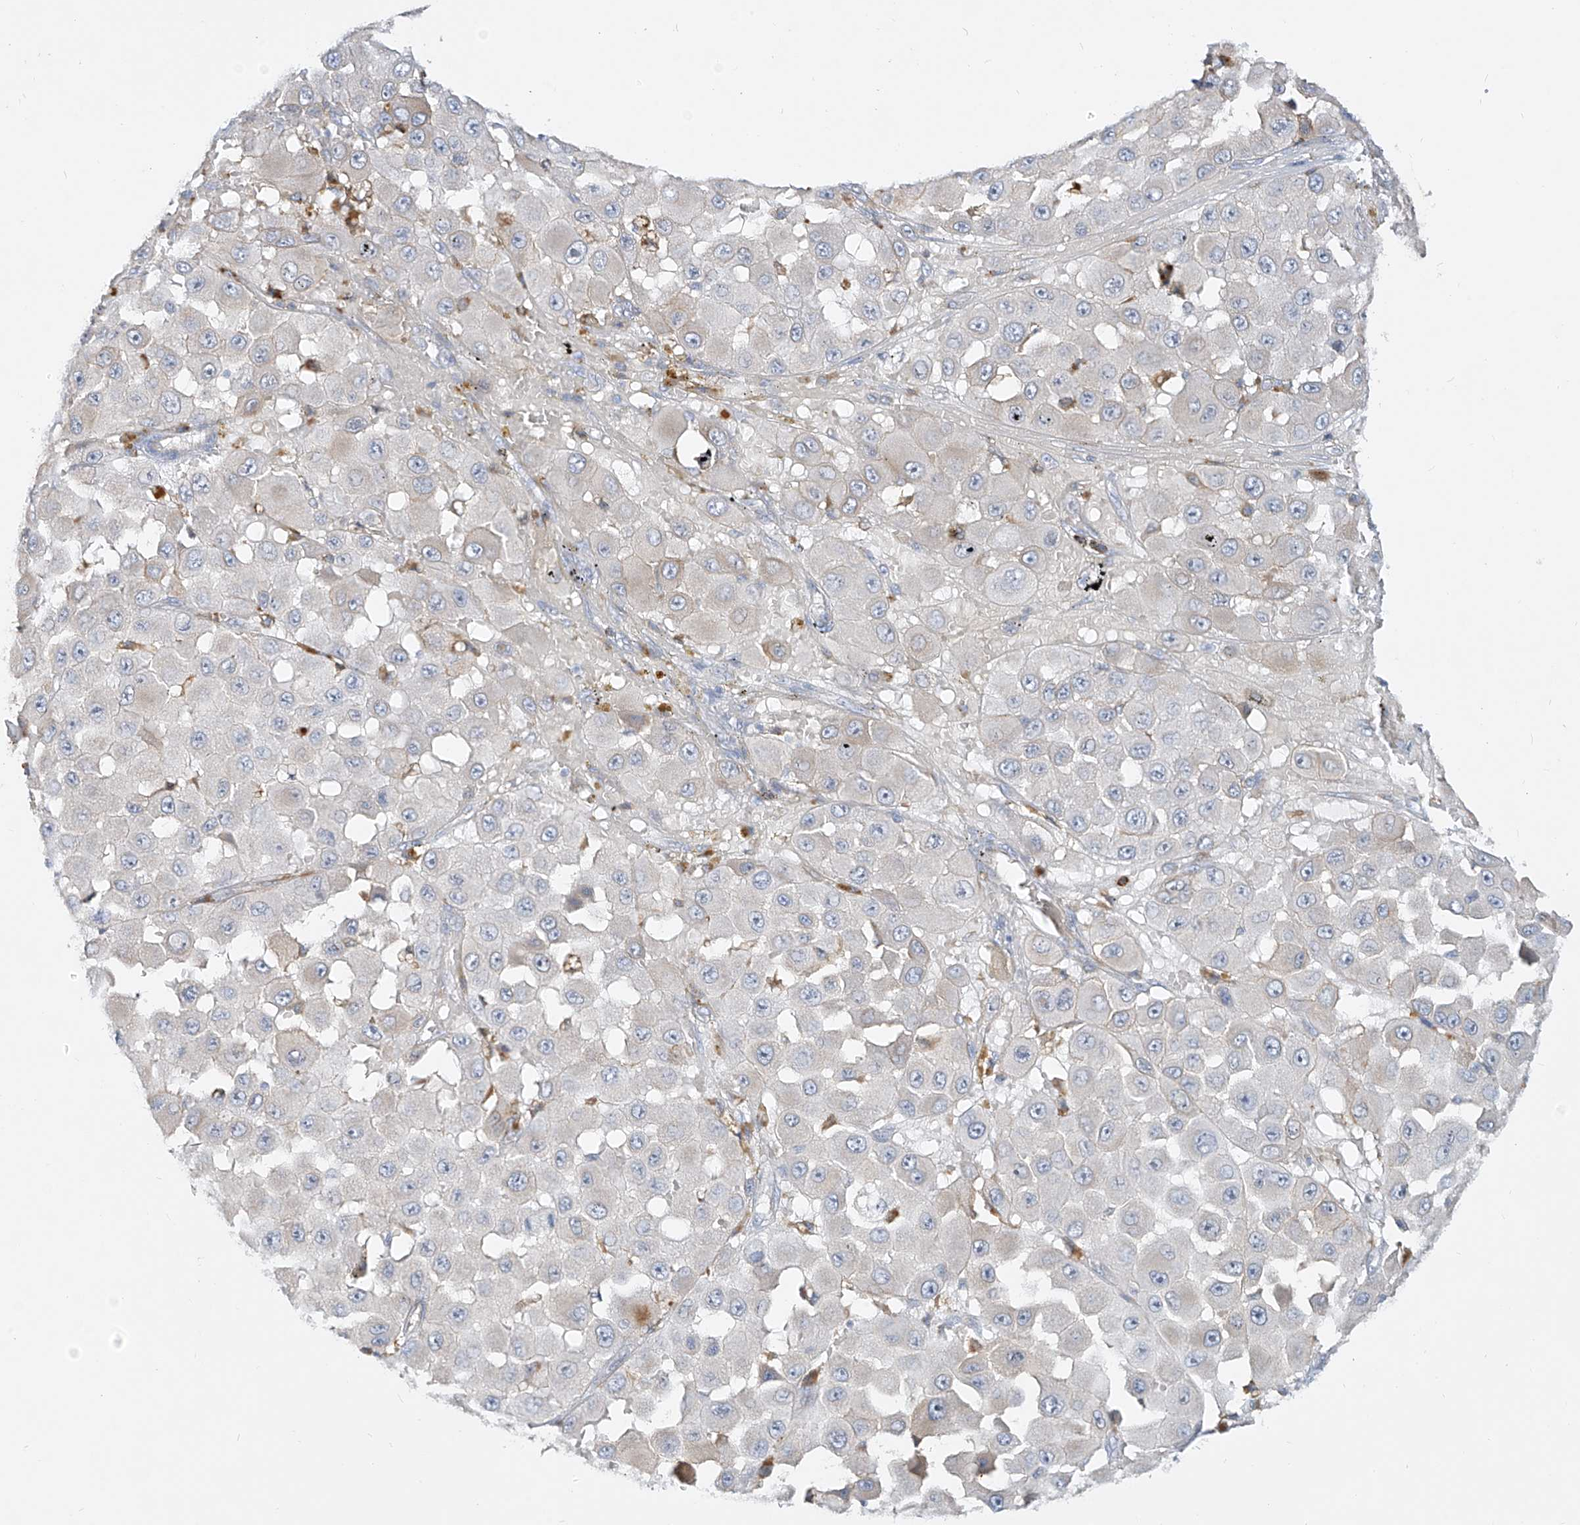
{"staining": {"intensity": "negative", "quantity": "none", "location": "none"}, "tissue": "melanoma", "cell_type": "Tumor cells", "image_type": "cancer", "snomed": [{"axis": "morphology", "description": "Malignant melanoma, NOS"}, {"axis": "topography", "description": "Skin"}], "caption": "Image shows no protein staining in tumor cells of melanoma tissue.", "gene": "C2orf42", "patient": {"sex": "female", "age": 81}}